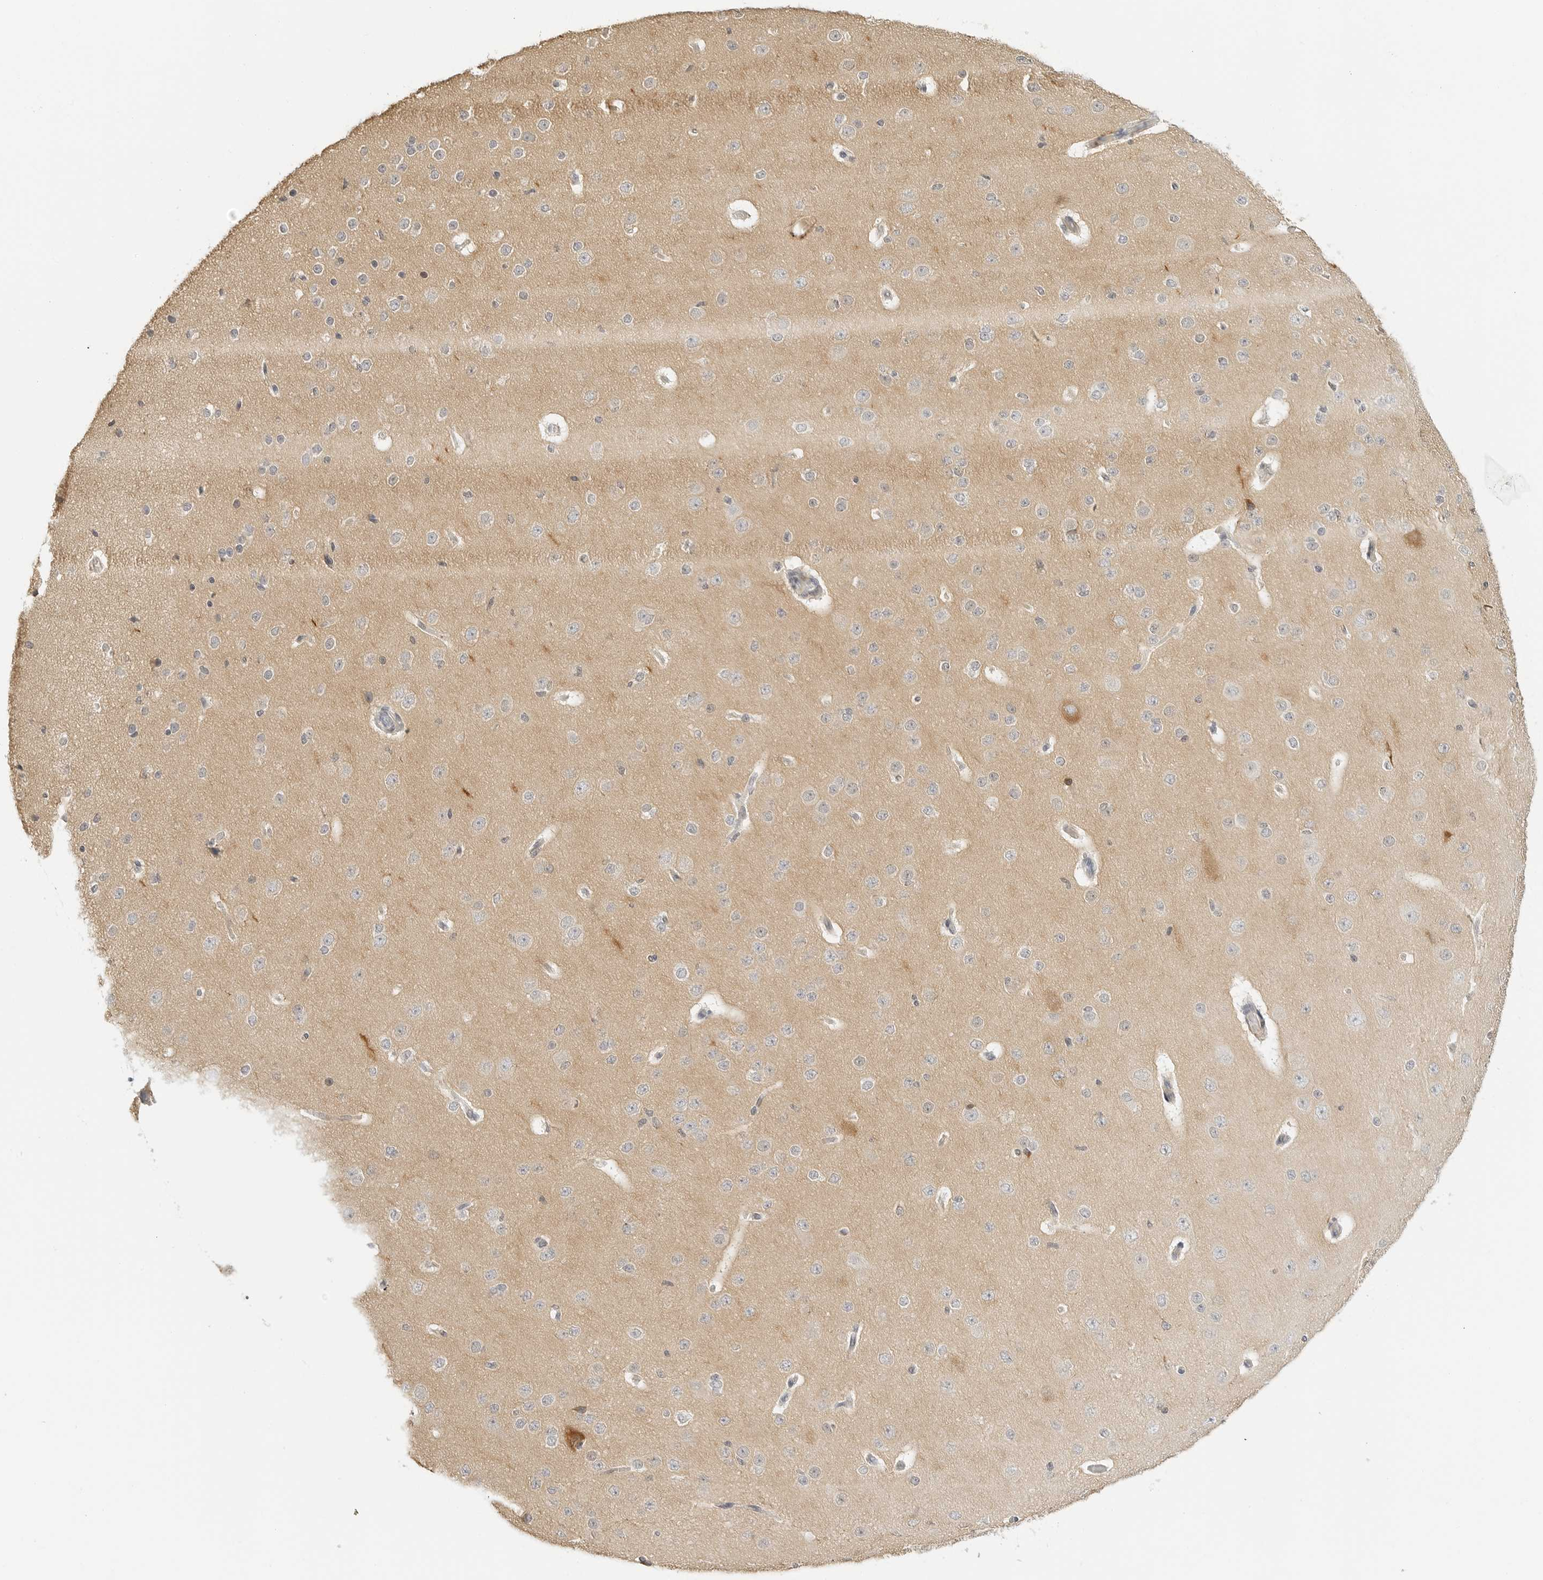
{"staining": {"intensity": "negative", "quantity": "none", "location": "none"}, "tissue": "cerebral cortex", "cell_type": "Endothelial cells", "image_type": "normal", "snomed": [{"axis": "morphology", "description": "Normal tissue, NOS"}, {"axis": "morphology", "description": "Developmental malformation"}, {"axis": "topography", "description": "Cerebral cortex"}], "caption": "The image shows no significant positivity in endothelial cells of cerebral cortex.", "gene": "PCDH19", "patient": {"sex": "female", "age": 30}}